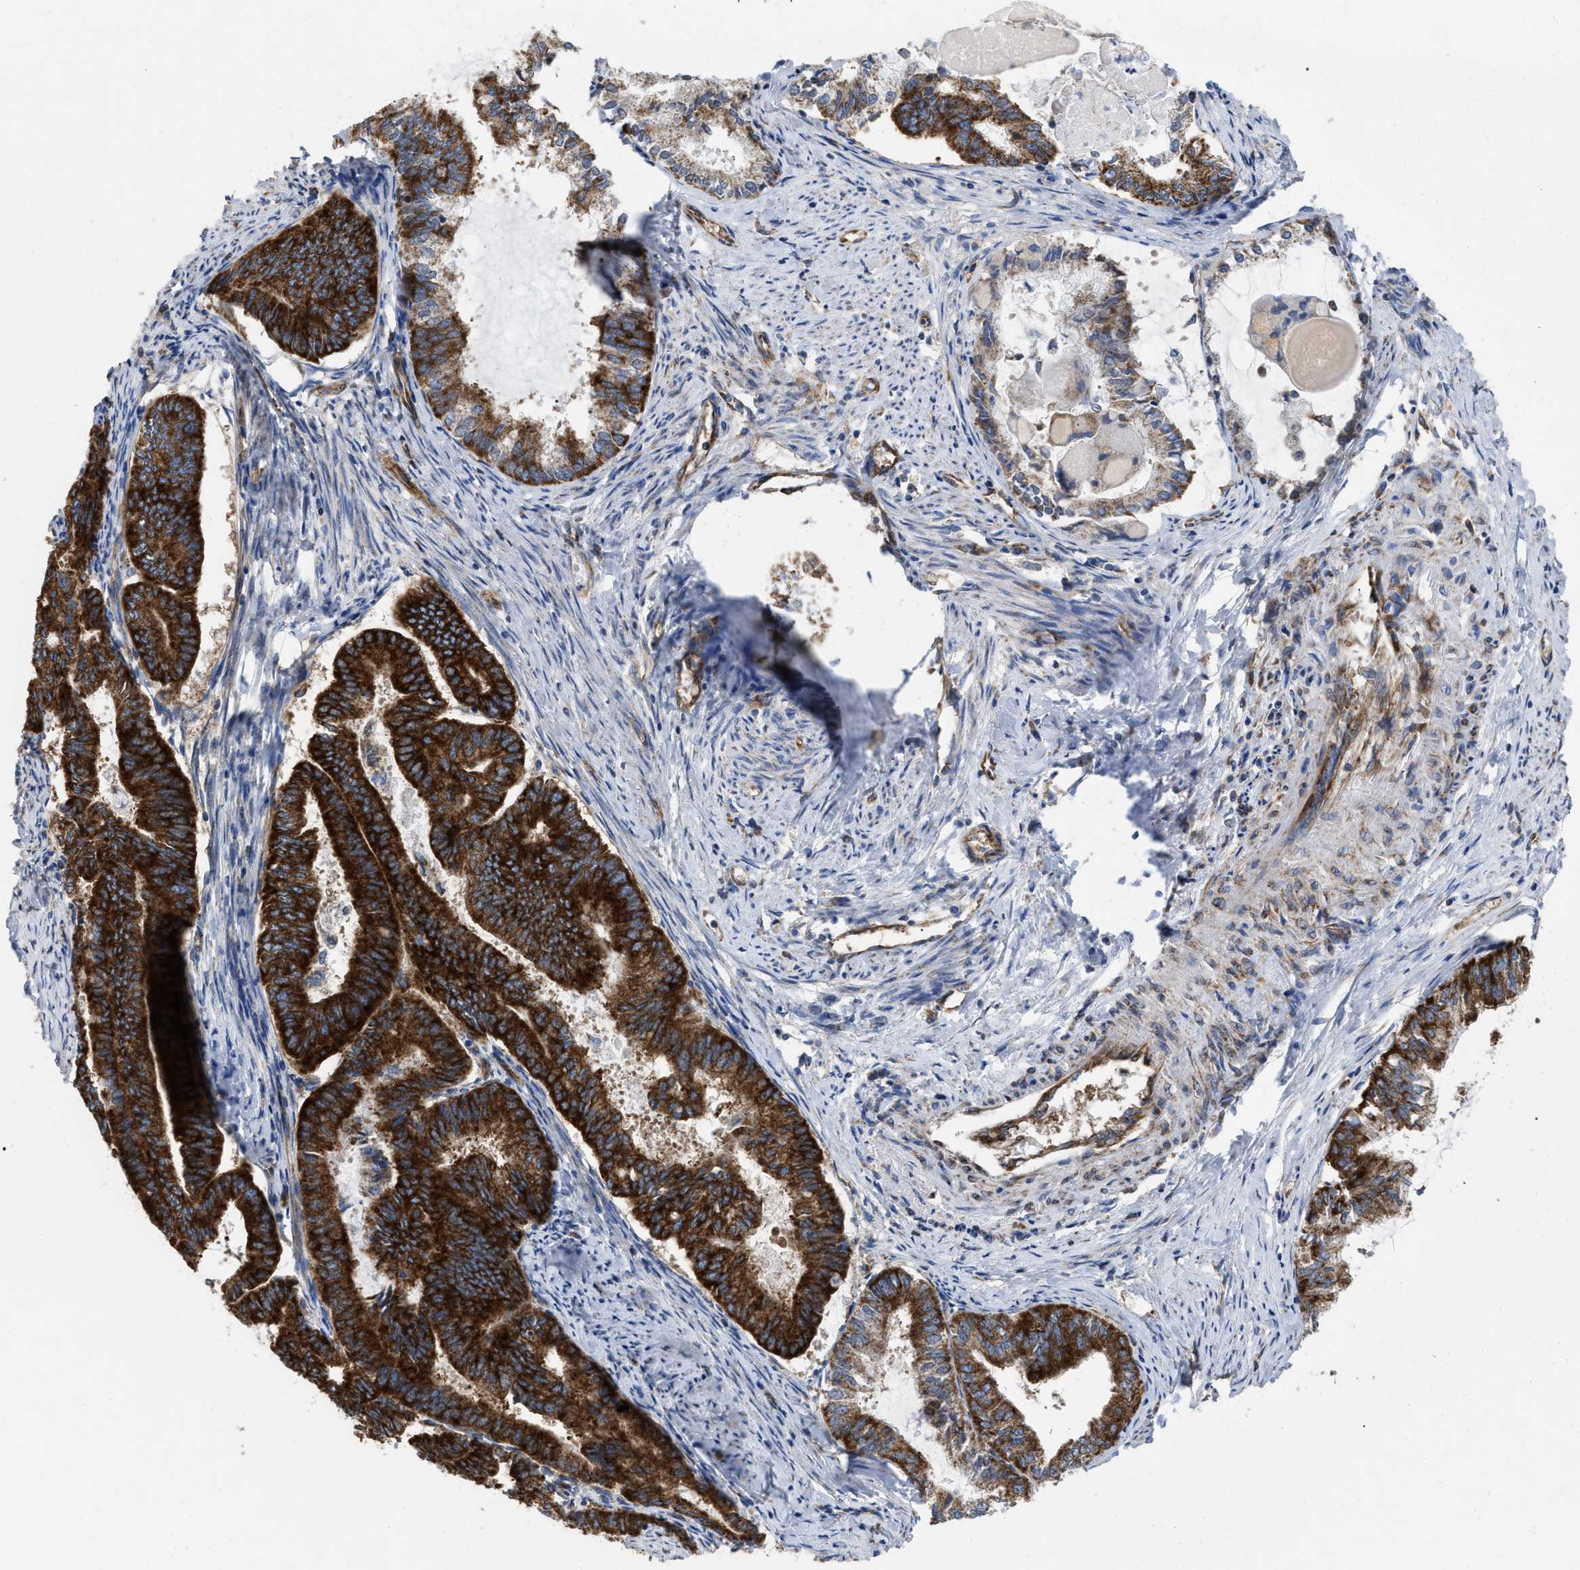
{"staining": {"intensity": "strong", "quantity": ">75%", "location": "cytoplasmic/membranous"}, "tissue": "endometrial cancer", "cell_type": "Tumor cells", "image_type": "cancer", "snomed": [{"axis": "morphology", "description": "Adenocarcinoma, NOS"}, {"axis": "topography", "description": "Endometrium"}], "caption": "About >75% of tumor cells in adenocarcinoma (endometrial) display strong cytoplasmic/membranous protein positivity as visualized by brown immunohistochemical staining.", "gene": "FAM120A", "patient": {"sex": "female", "age": 86}}